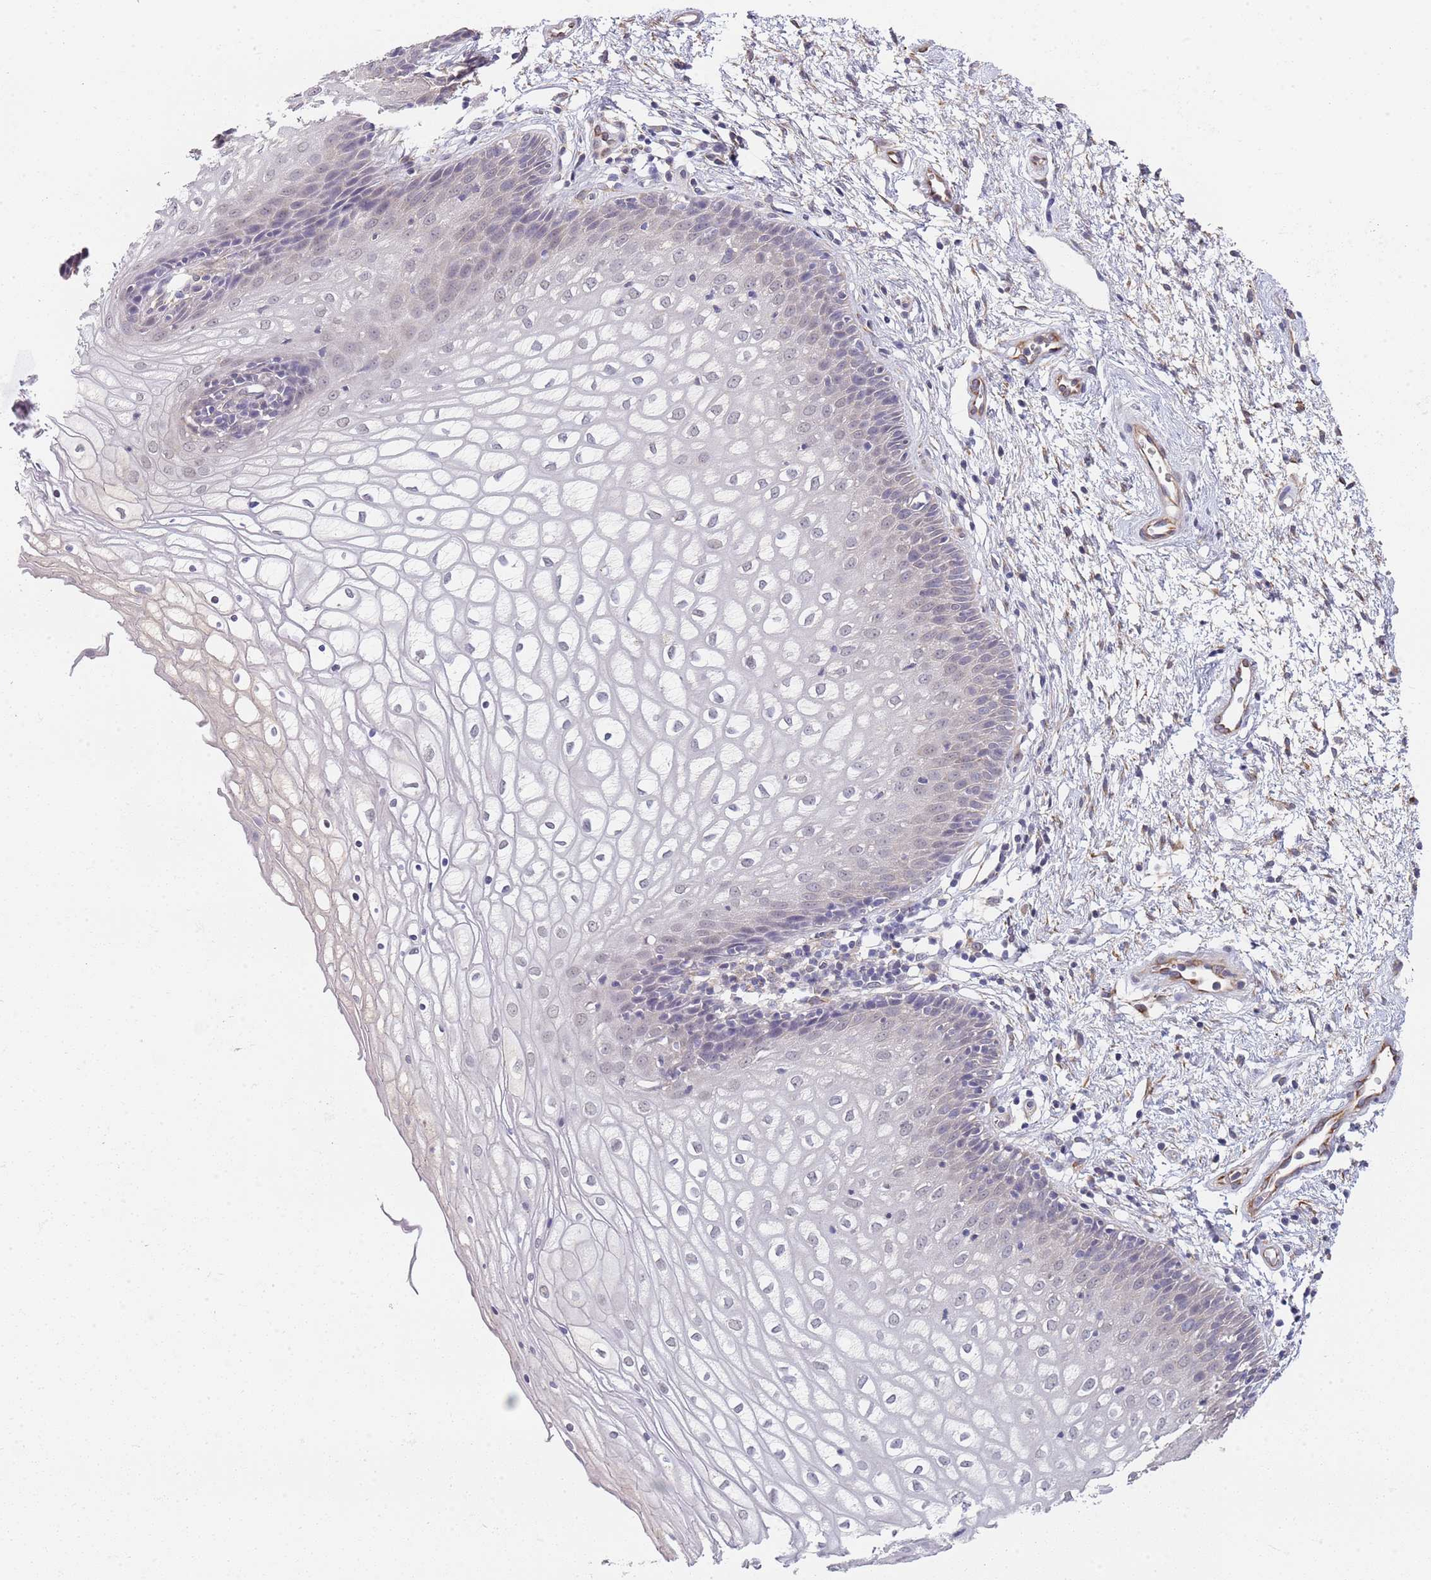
{"staining": {"intensity": "negative", "quantity": "none", "location": "none"}, "tissue": "vagina", "cell_type": "Squamous epithelial cells", "image_type": "normal", "snomed": [{"axis": "morphology", "description": "Normal tissue, NOS"}, {"axis": "topography", "description": "Vagina"}], "caption": "IHC micrograph of normal vagina: human vagina stained with DAB (3,3'-diaminobenzidine) reveals no significant protein positivity in squamous epithelial cells.", "gene": "B4GALT4", "patient": {"sex": "female", "age": 34}}